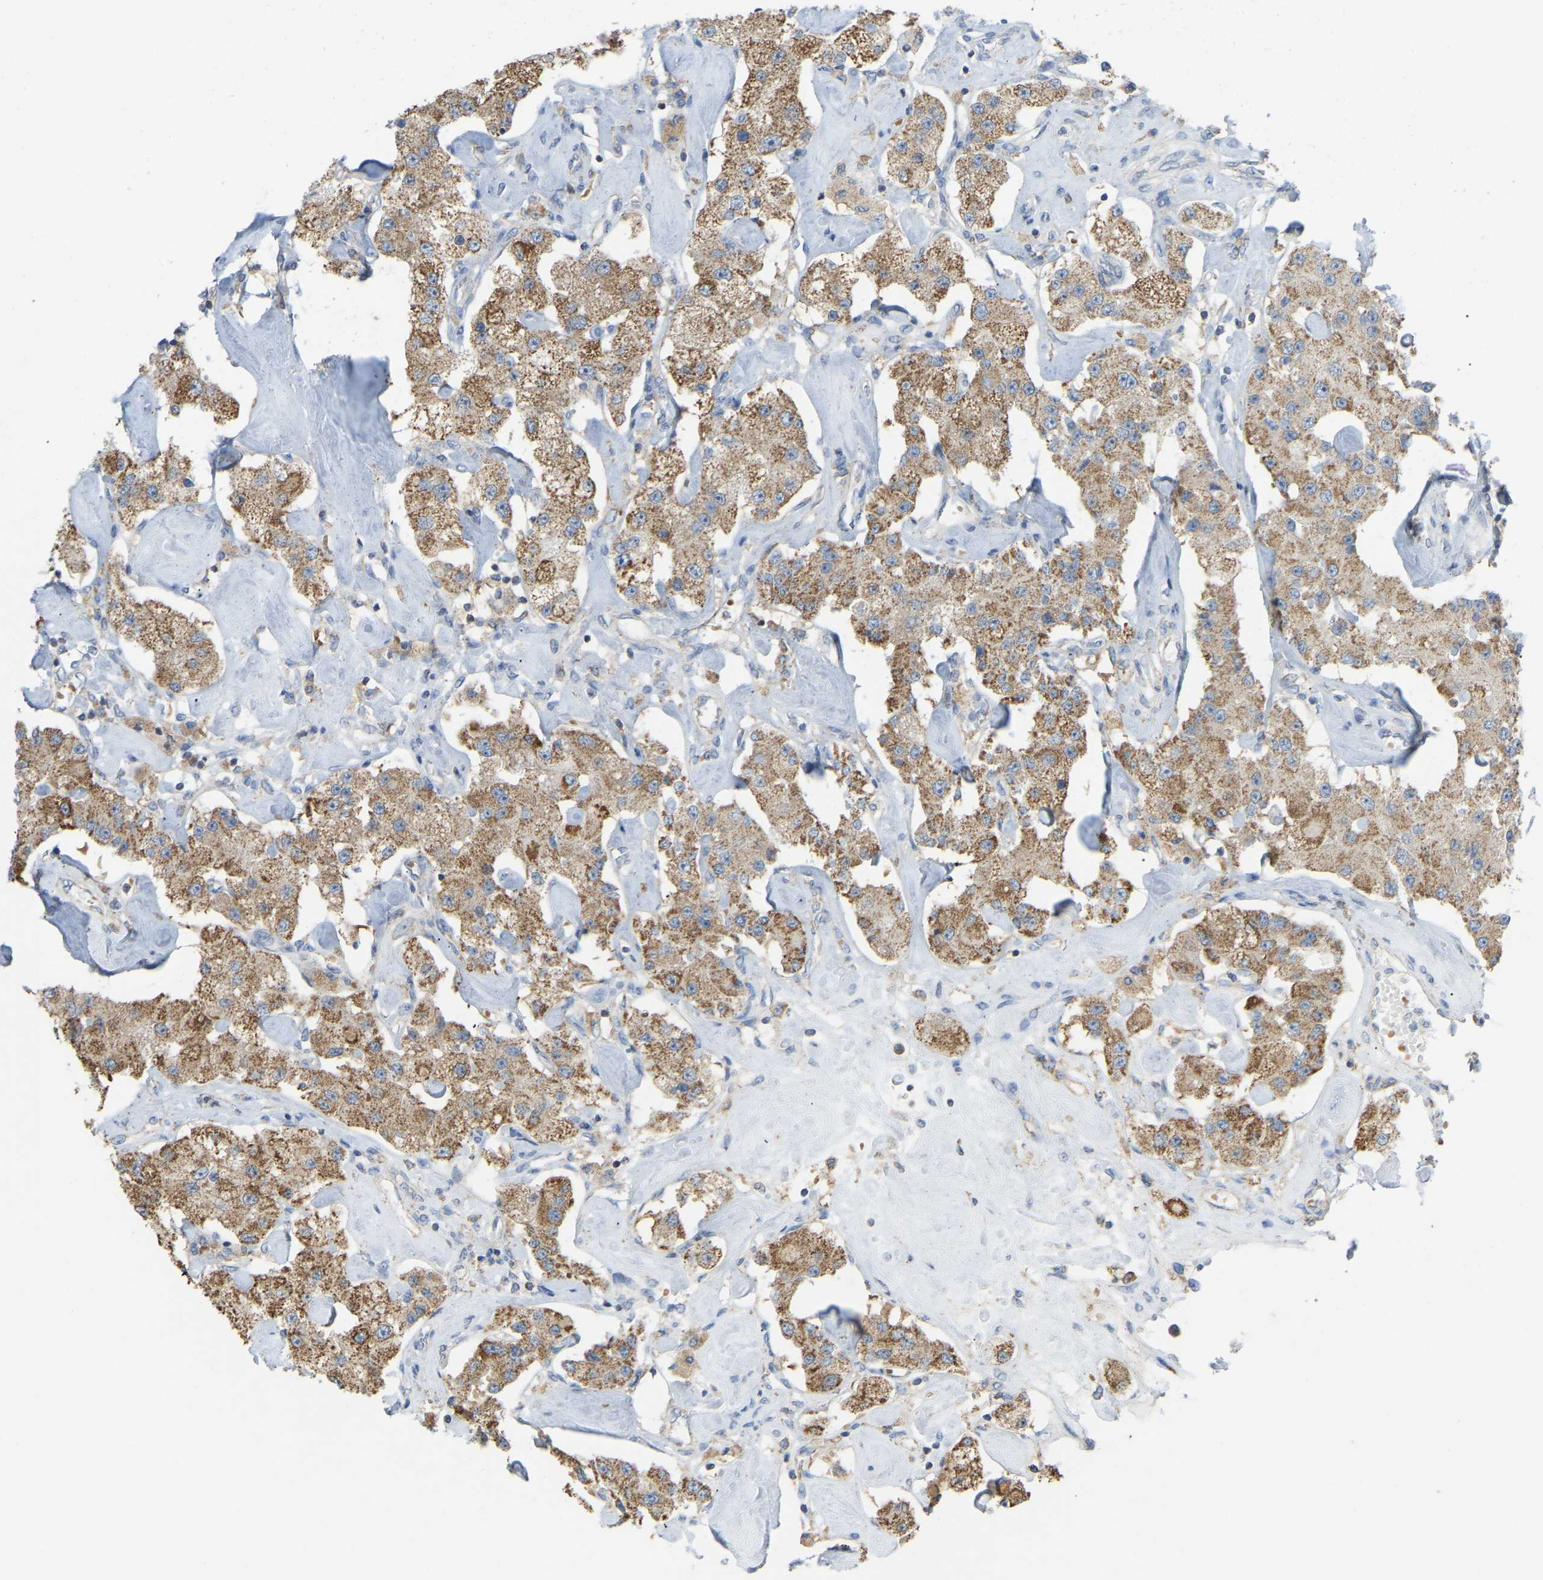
{"staining": {"intensity": "moderate", "quantity": ">75%", "location": "cytoplasmic/membranous"}, "tissue": "carcinoid", "cell_type": "Tumor cells", "image_type": "cancer", "snomed": [{"axis": "morphology", "description": "Carcinoid, malignant, NOS"}, {"axis": "topography", "description": "Pancreas"}], "caption": "Approximately >75% of tumor cells in human carcinoid reveal moderate cytoplasmic/membranous protein positivity as visualized by brown immunohistochemical staining.", "gene": "SERPINB5", "patient": {"sex": "male", "age": 41}}